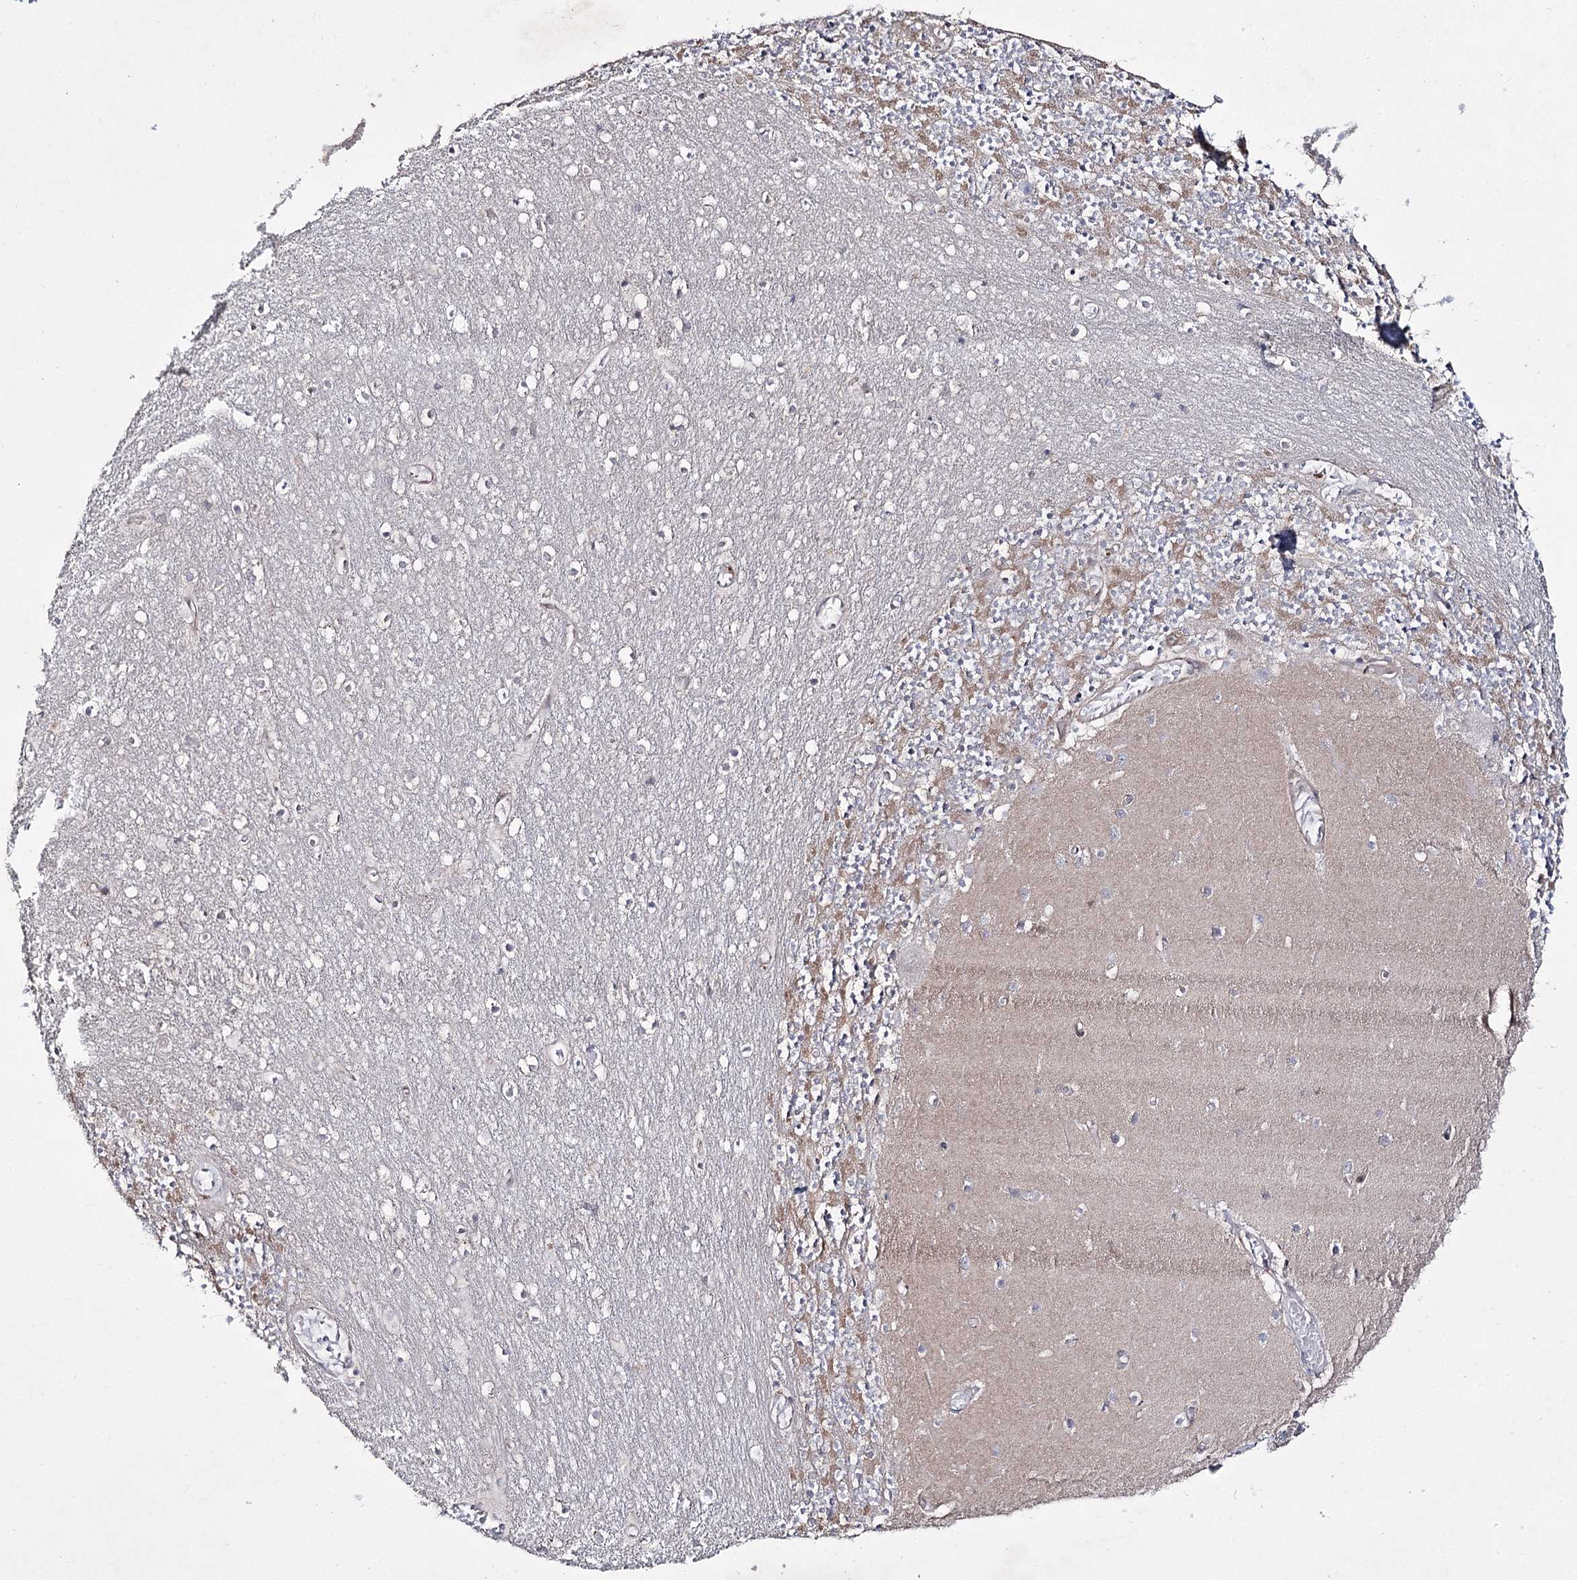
{"staining": {"intensity": "moderate", "quantity": ">75%", "location": "cytoplasmic/membranous"}, "tissue": "cerebellum", "cell_type": "Cells in granular layer", "image_type": "normal", "snomed": [{"axis": "morphology", "description": "Normal tissue, NOS"}, {"axis": "topography", "description": "Cerebellum"}], "caption": "The micrograph exhibits staining of unremarkable cerebellum, revealing moderate cytoplasmic/membranous protein expression (brown color) within cells in granular layer. The protein is shown in brown color, while the nuclei are stained blue.", "gene": "HOXC11", "patient": {"sex": "female", "age": 28}}